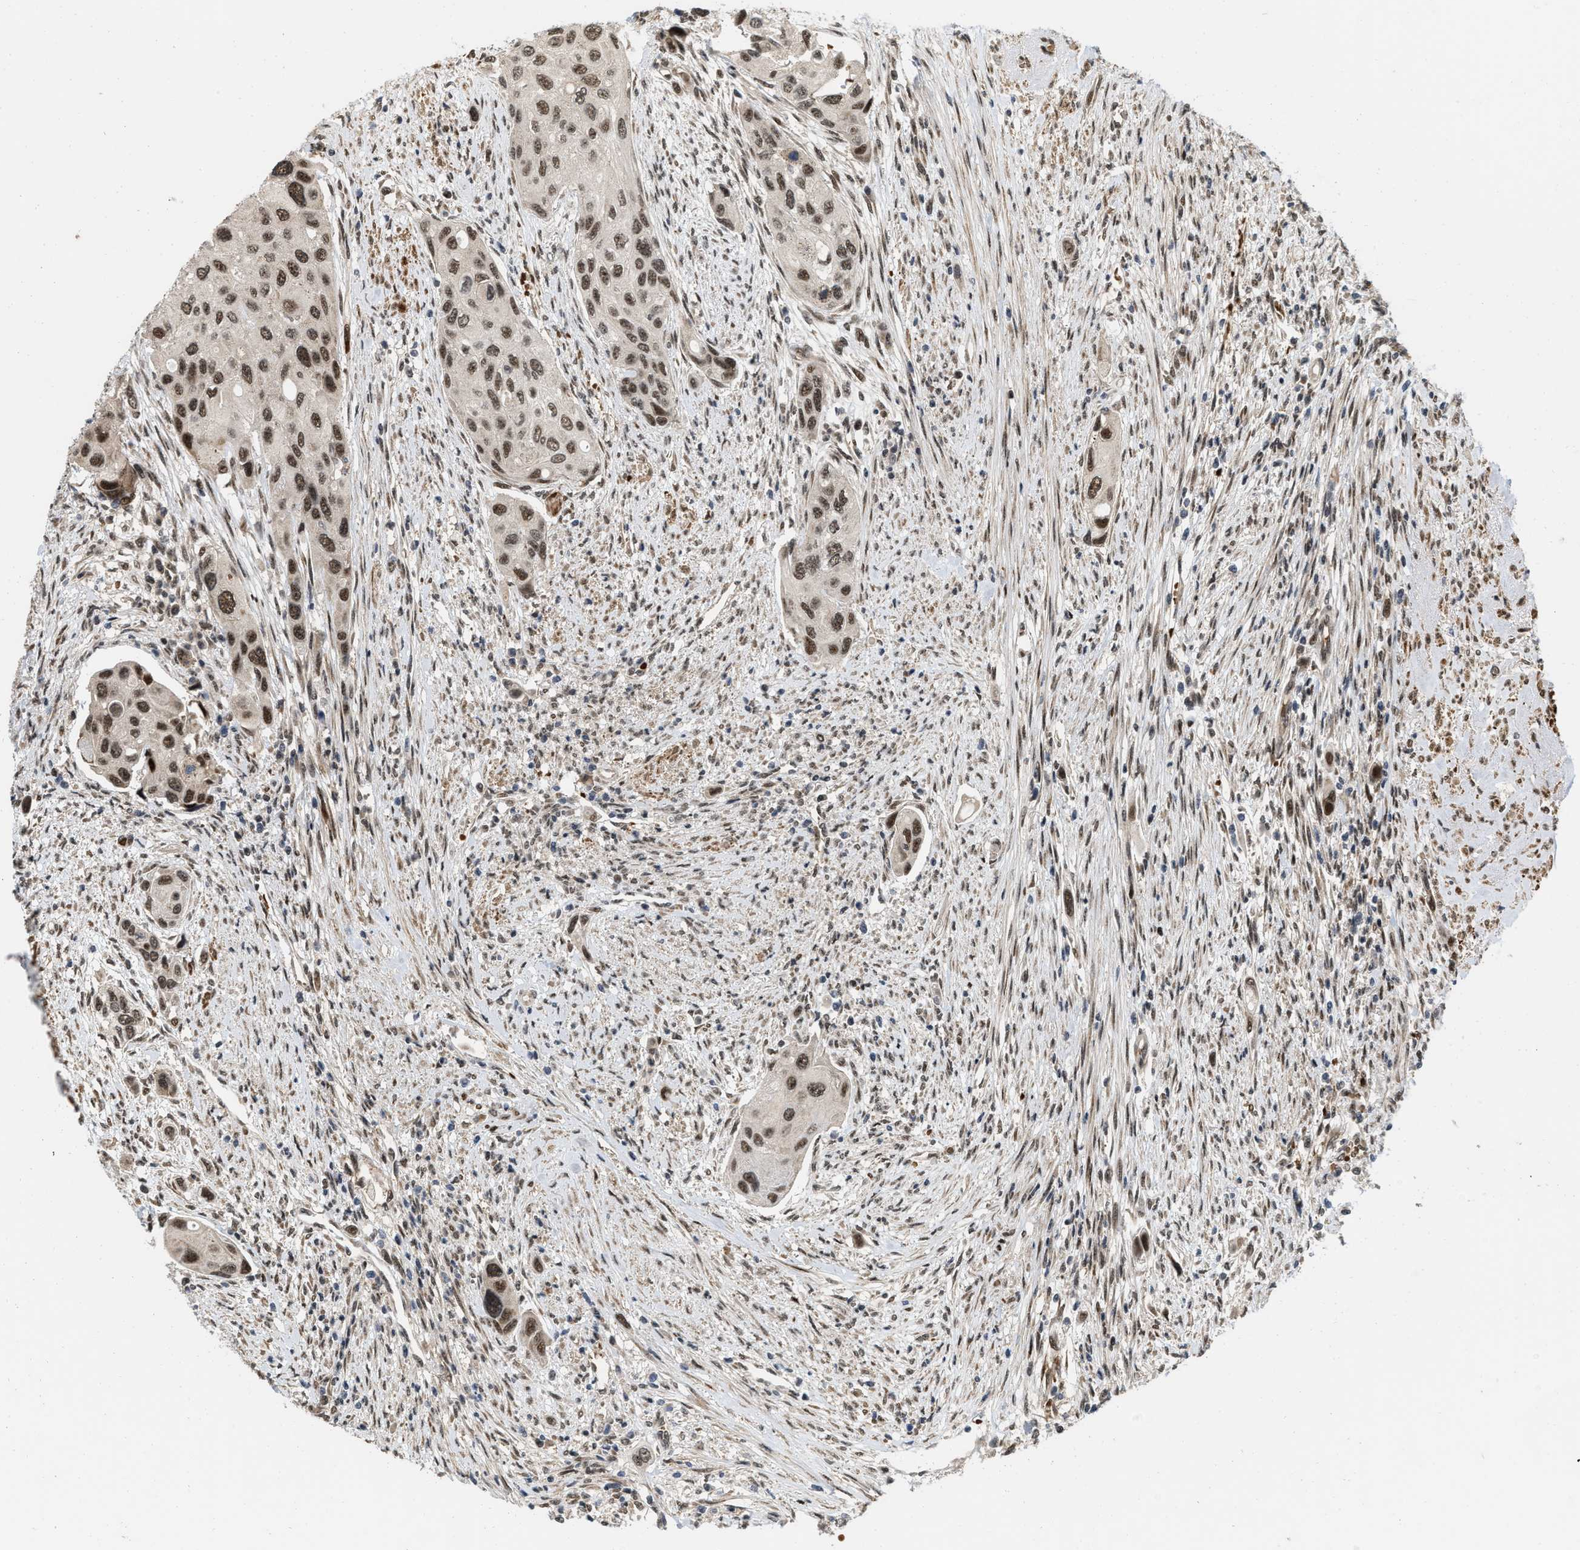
{"staining": {"intensity": "strong", "quantity": ">75%", "location": "nuclear"}, "tissue": "urothelial cancer", "cell_type": "Tumor cells", "image_type": "cancer", "snomed": [{"axis": "morphology", "description": "Urothelial carcinoma, High grade"}, {"axis": "topography", "description": "Urinary bladder"}], "caption": "Immunohistochemistry (IHC) staining of urothelial carcinoma (high-grade), which exhibits high levels of strong nuclear staining in approximately >75% of tumor cells indicating strong nuclear protein expression. The staining was performed using DAB (brown) for protein detection and nuclei were counterstained in hematoxylin (blue).", "gene": "ANKRD11", "patient": {"sex": "female", "age": 56}}